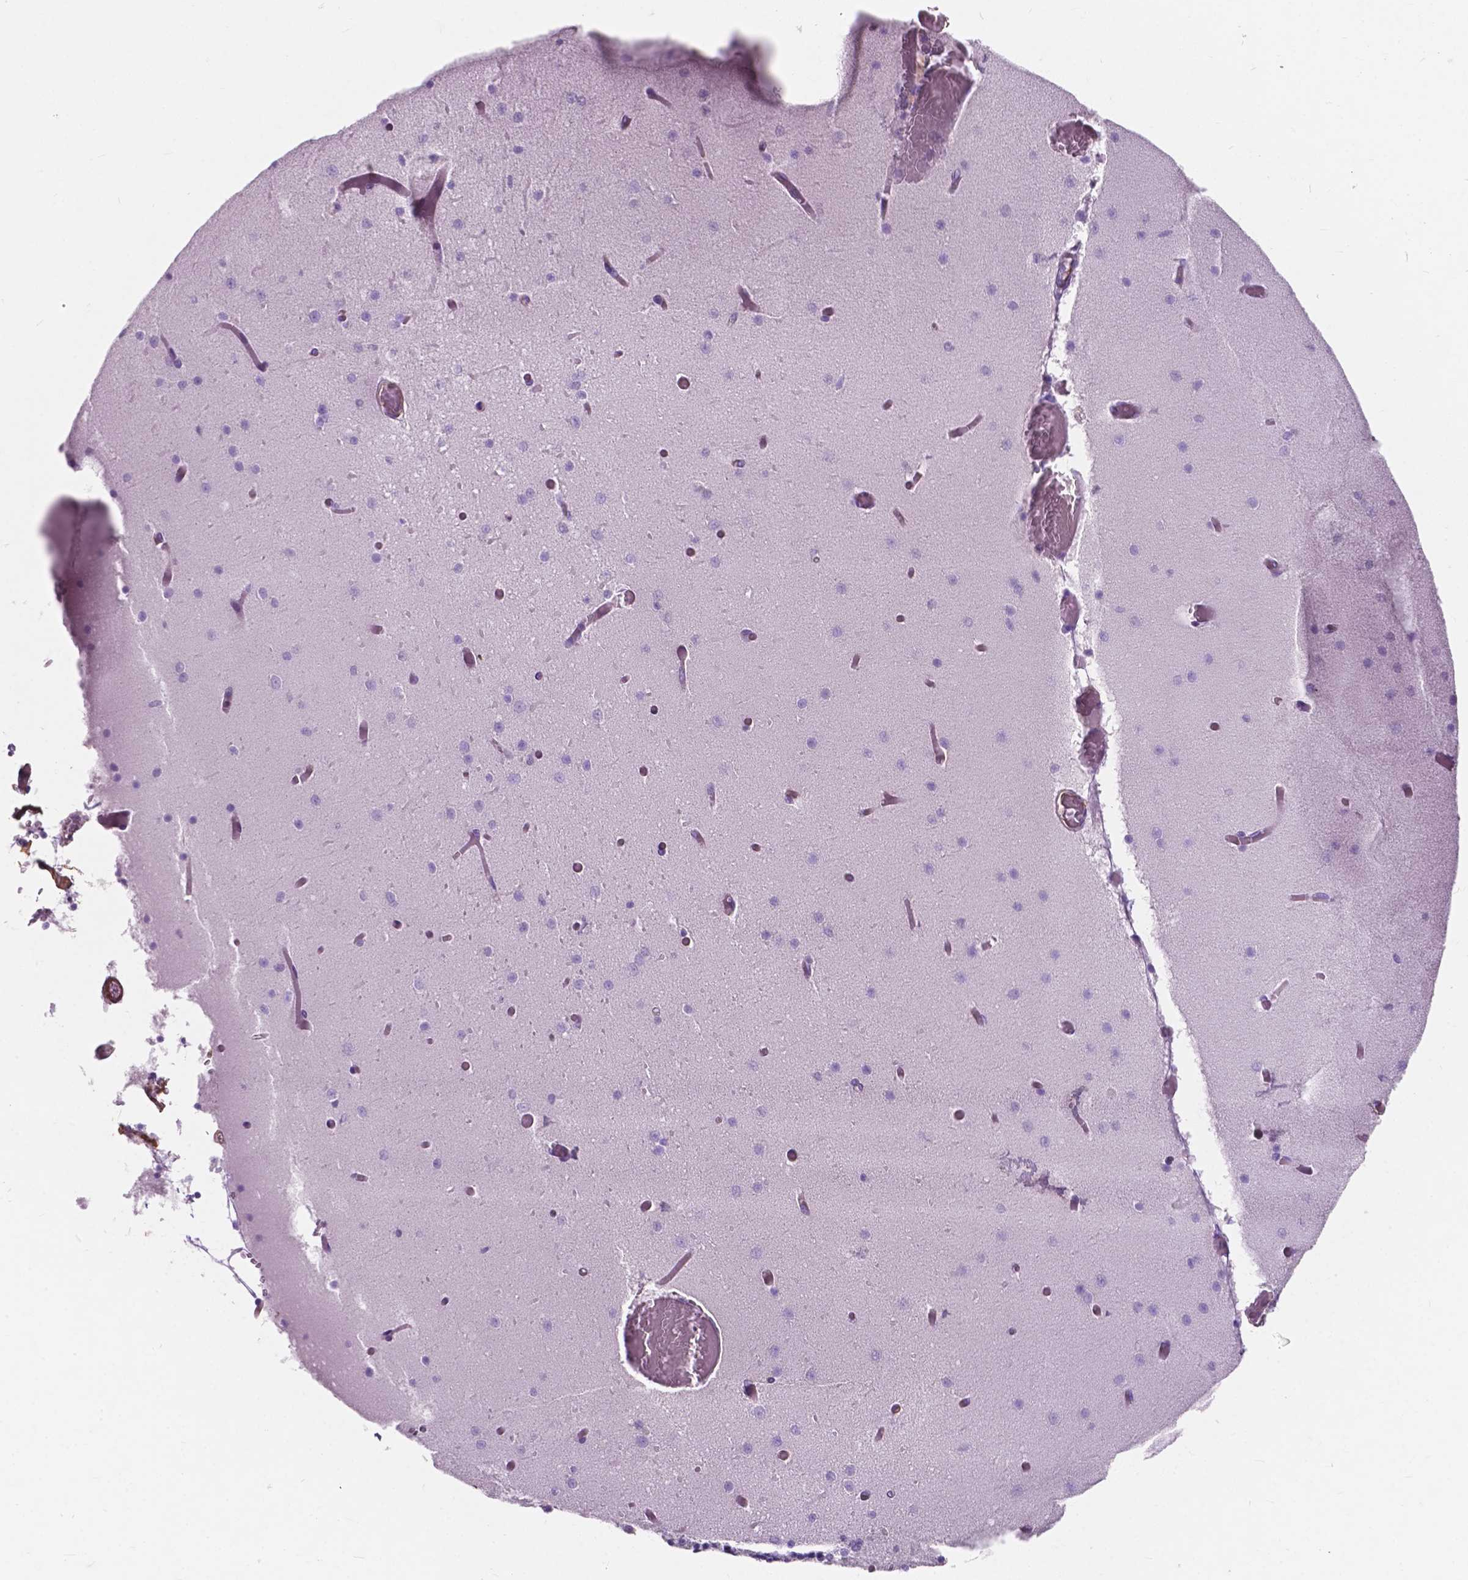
{"staining": {"intensity": "negative", "quantity": "none", "location": "none"}, "tissue": "cerebellum", "cell_type": "Cells in granular layer", "image_type": "normal", "snomed": [{"axis": "morphology", "description": "Normal tissue, NOS"}, {"axis": "topography", "description": "Cerebellum"}], "caption": "This is a histopathology image of IHC staining of unremarkable cerebellum, which shows no expression in cells in granular layer. The staining was performed using DAB to visualize the protein expression in brown, while the nuclei were stained in blue with hematoxylin (Magnification: 20x).", "gene": "AMOT", "patient": {"sex": "female", "age": 28}}